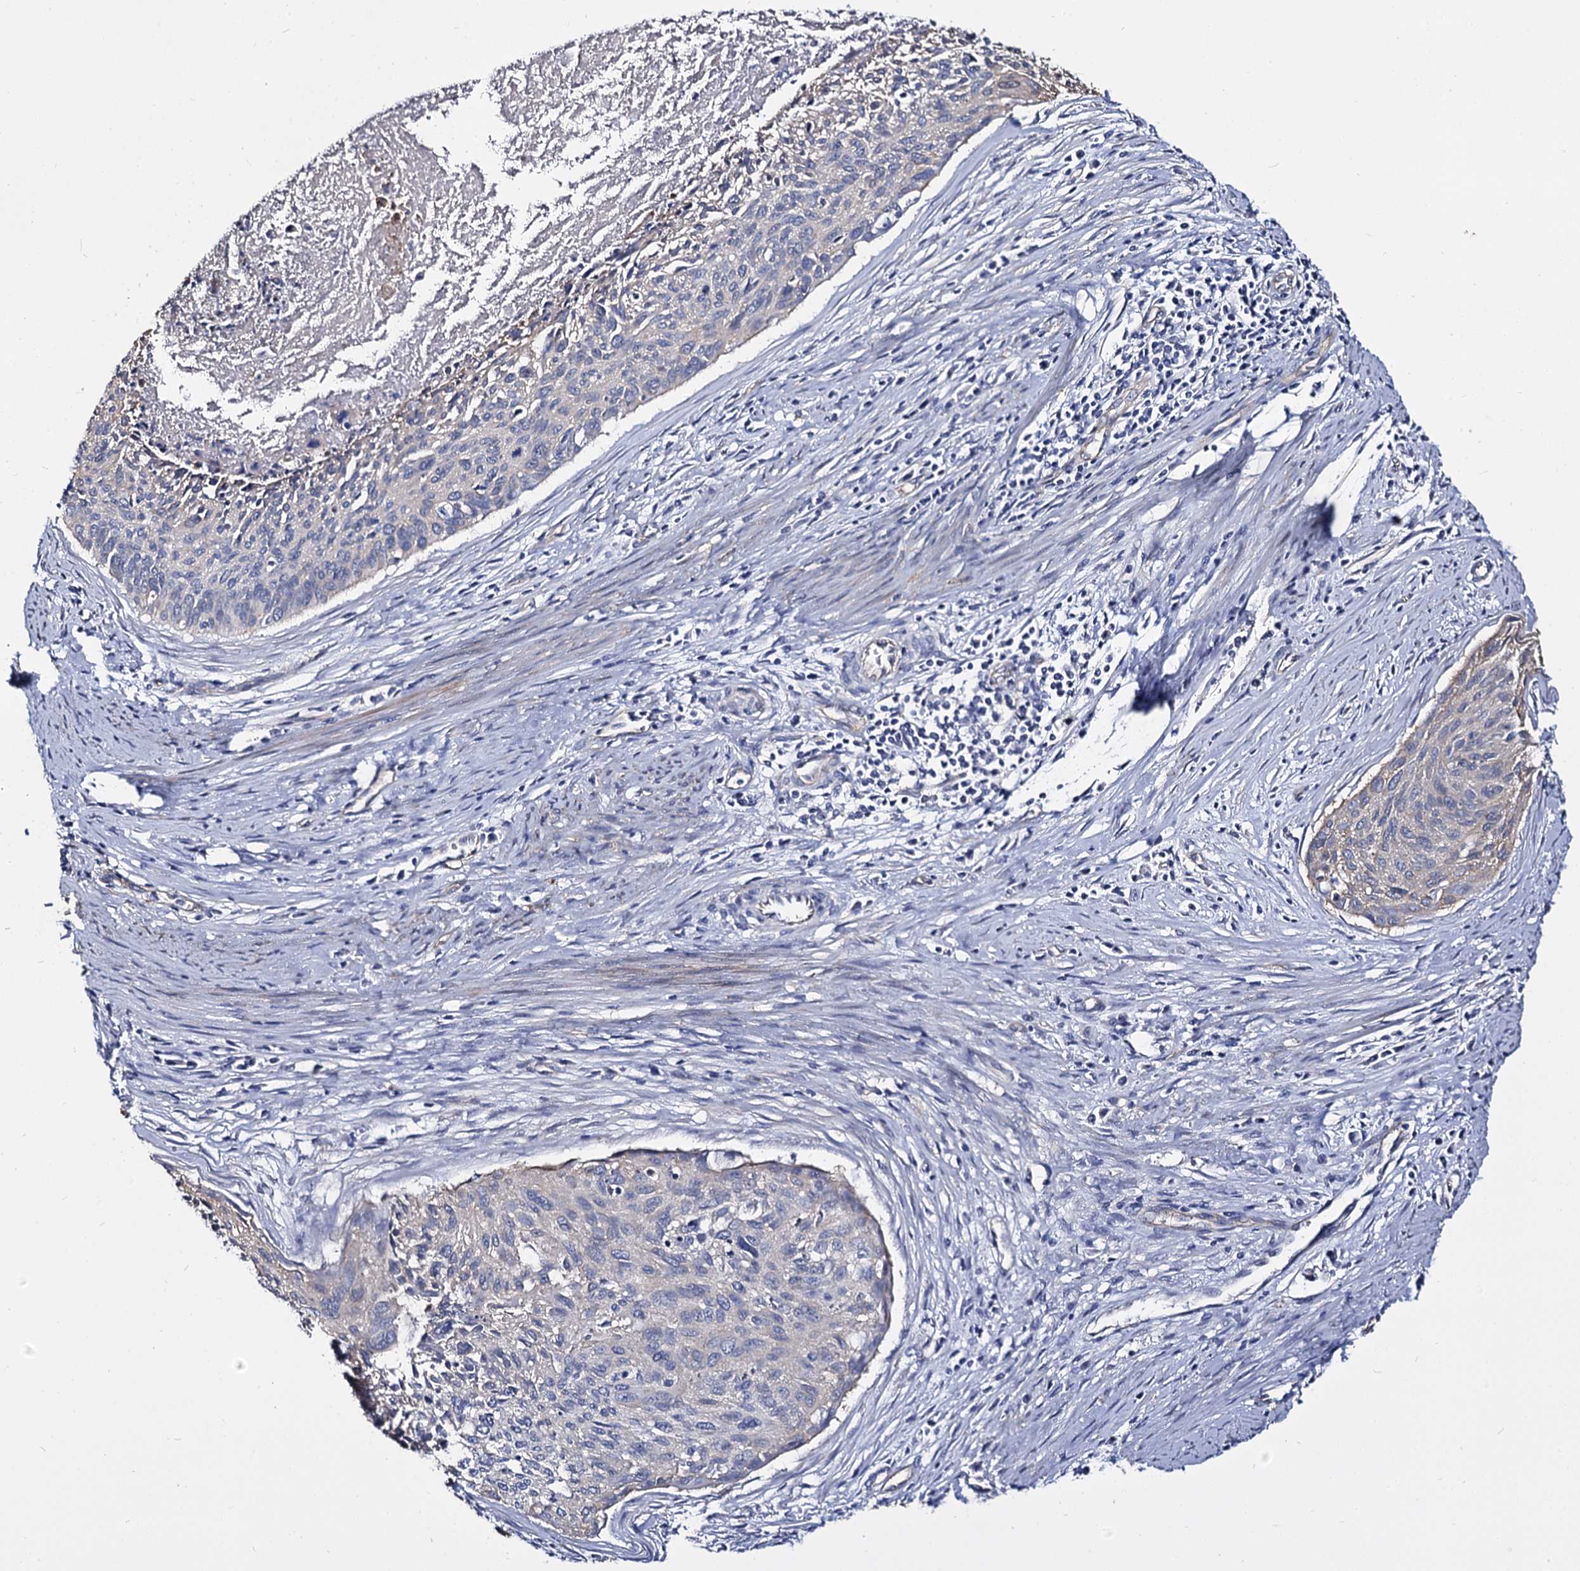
{"staining": {"intensity": "negative", "quantity": "none", "location": "none"}, "tissue": "cervical cancer", "cell_type": "Tumor cells", "image_type": "cancer", "snomed": [{"axis": "morphology", "description": "Squamous cell carcinoma, NOS"}, {"axis": "topography", "description": "Cervix"}], "caption": "The micrograph shows no staining of tumor cells in cervical cancer. Brightfield microscopy of immunohistochemistry (IHC) stained with DAB (3,3'-diaminobenzidine) (brown) and hematoxylin (blue), captured at high magnification.", "gene": "CBFB", "patient": {"sex": "female", "age": 55}}